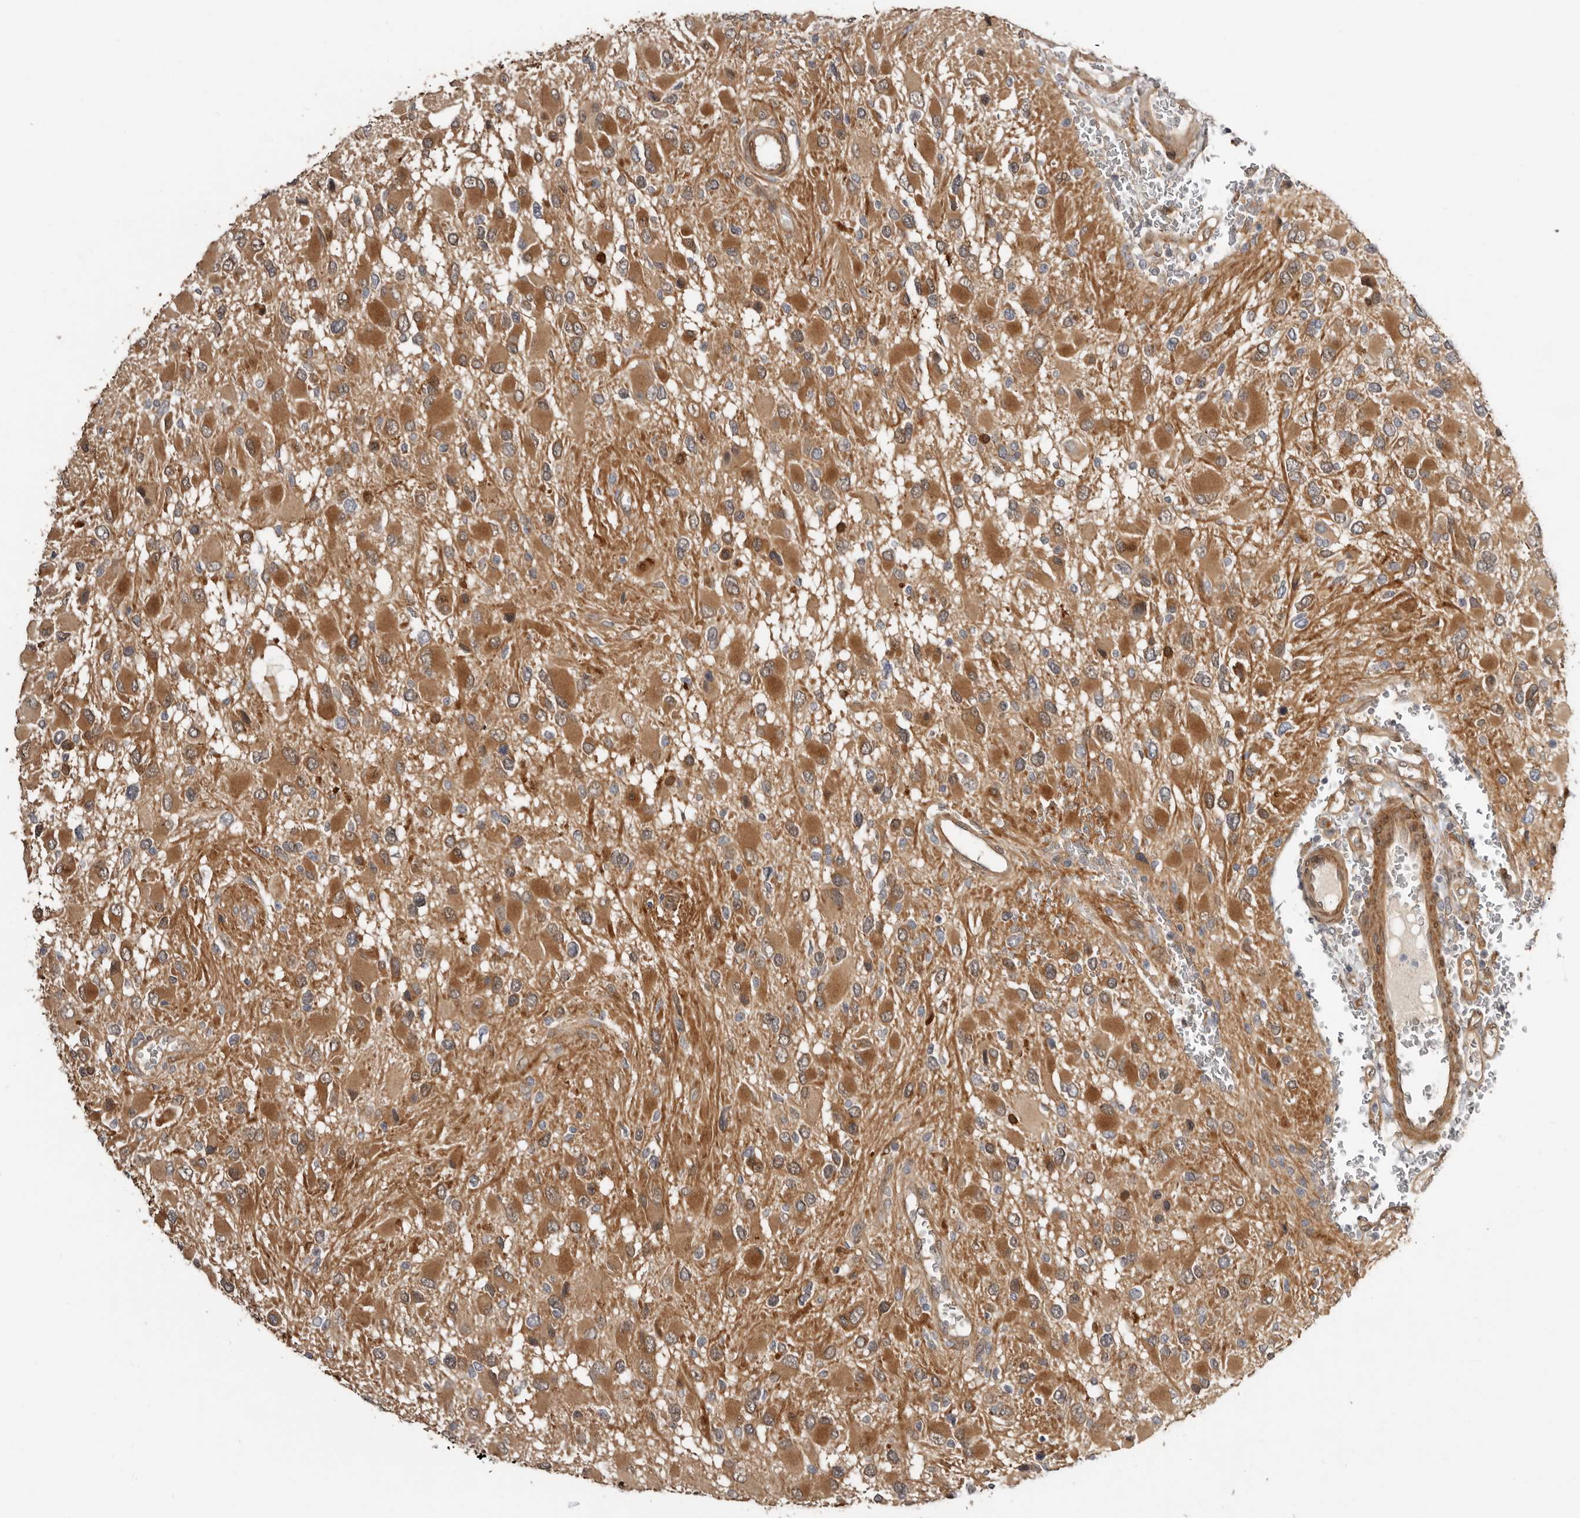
{"staining": {"intensity": "moderate", "quantity": ">75%", "location": "cytoplasmic/membranous"}, "tissue": "glioma", "cell_type": "Tumor cells", "image_type": "cancer", "snomed": [{"axis": "morphology", "description": "Glioma, malignant, High grade"}, {"axis": "topography", "description": "Brain"}], "caption": "DAB immunohistochemical staining of malignant glioma (high-grade) exhibits moderate cytoplasmic/membranous protein staining in about >75% of tumor cells.", "gene": "SBDS", "patient": {"sex": "male", "age": 53}}